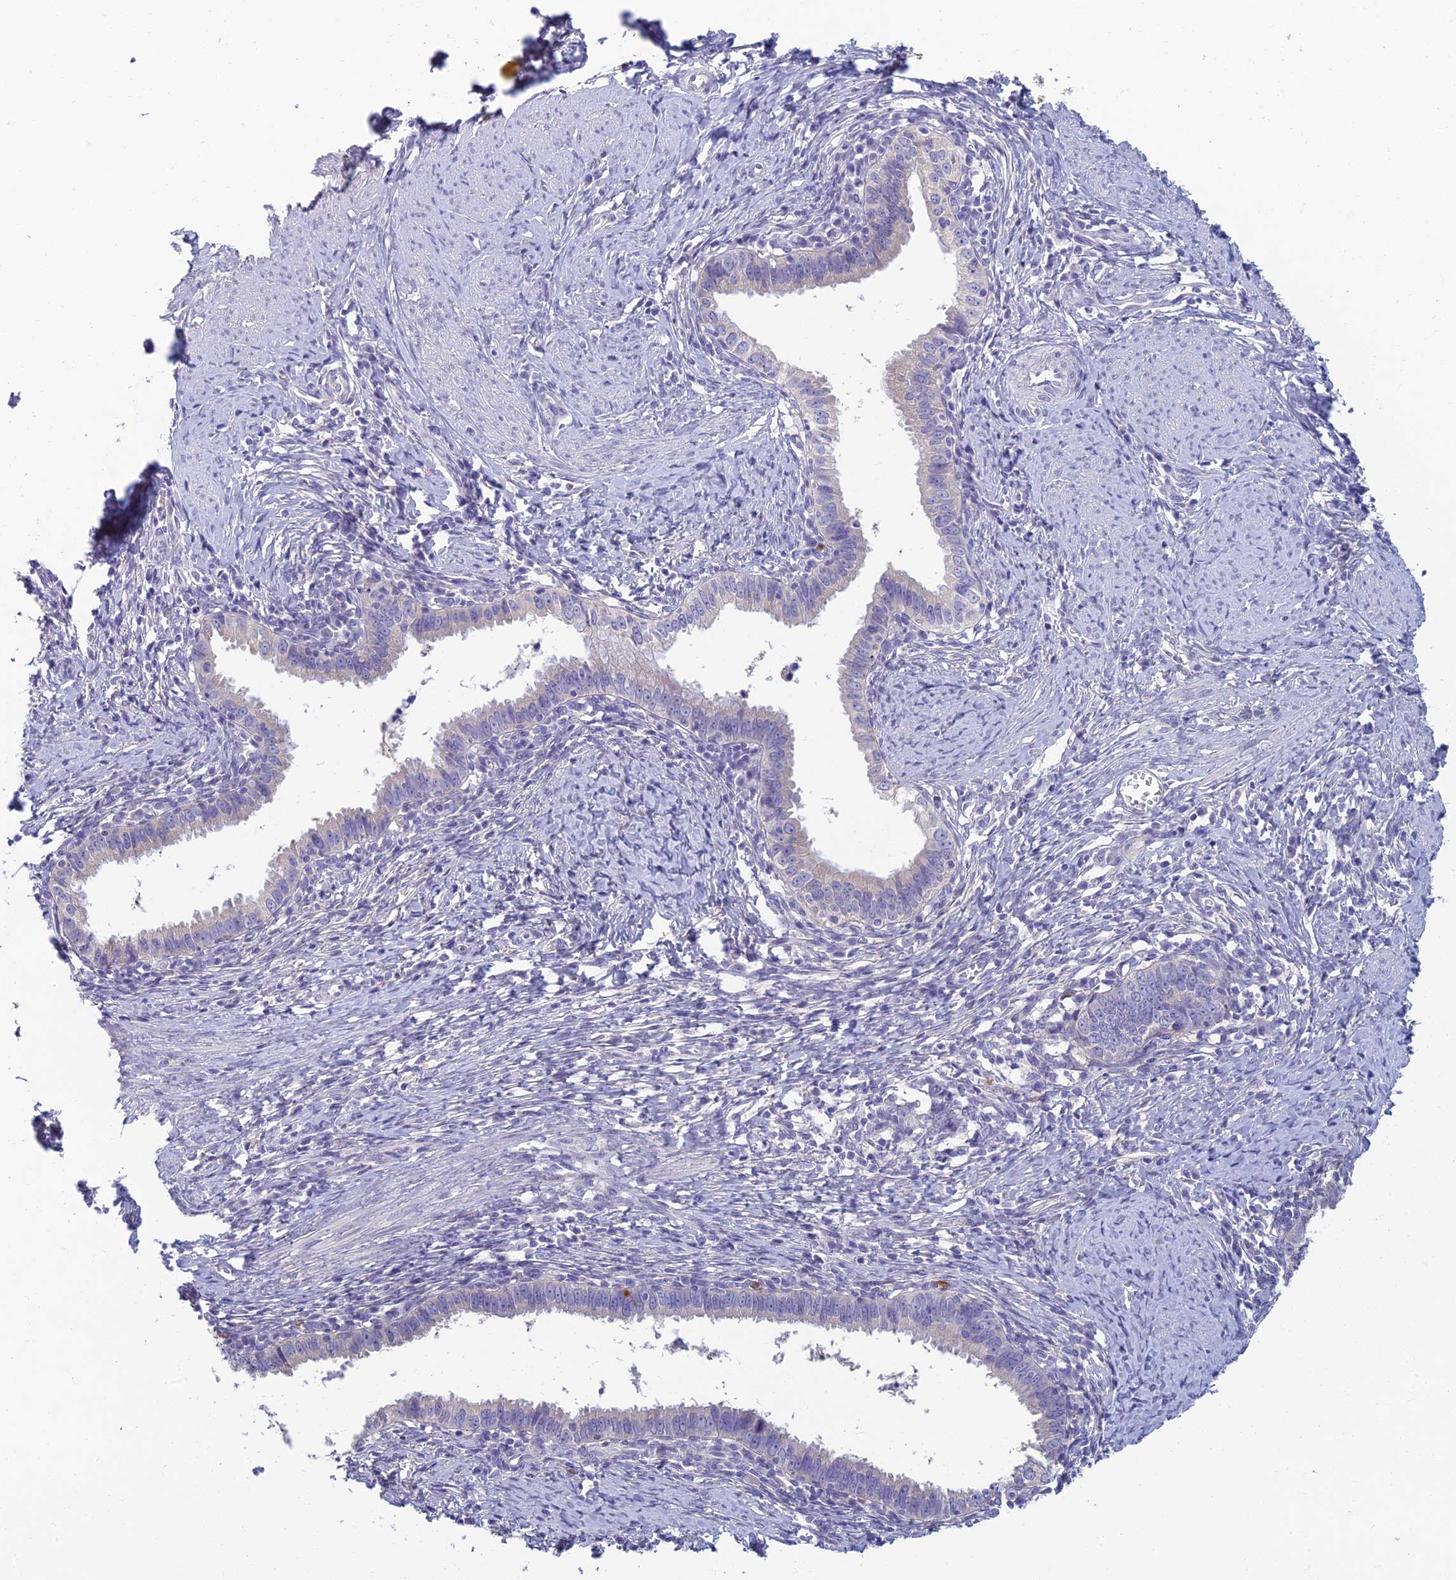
{"staining": {"intensity": "negative", "quantity": "none", "location": "none"}, "tissue": "cervical cancer", "cell_type": "Tumor cells", "image_type": "cancer", "snomed": [{"axis": "morphology", "description": "Adenocarcinoma, NOS"}, {"axis": "topography", "description": "Cervix"}], "caption": "Cervical adenocarcinoma was stained to show a protein in brown. There is no significant staining in tumor cells.", "gene": "NEURL1", "patient": {"sex": "female", "age": 36}}